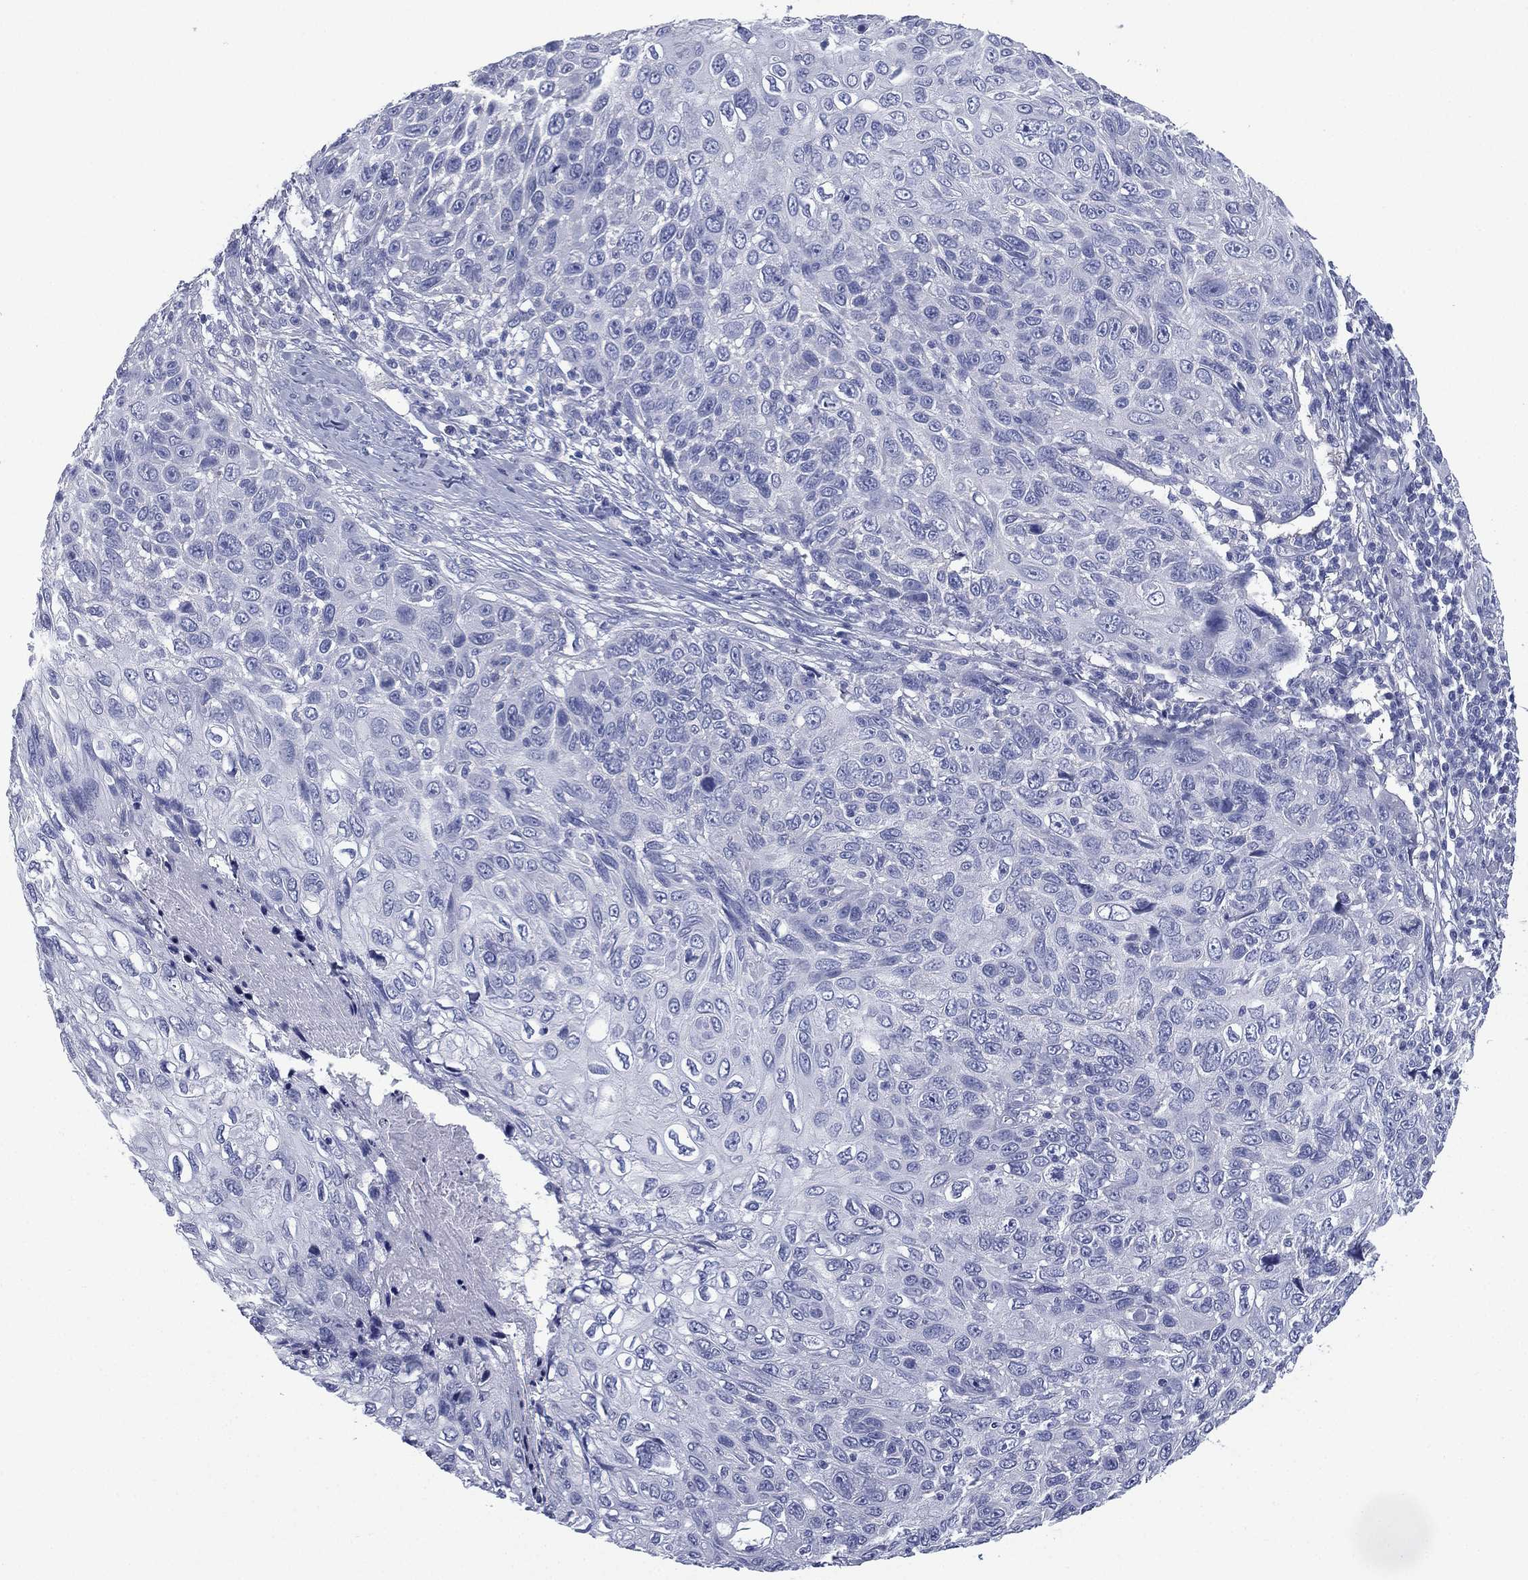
{"staining": {"intensity": "negative", "quantity": "none", "location": "none"}, "tissue": "skin cancer", "cell_type": "Tumor cells", "image_type": "cancer", "snomed": [{"axis": "morphology", "description": "Squamous cell carcinoma, NOS"}, {"axis": "topography", "description": "Skin"}], "caption": "Protein analysis of squamous cell carcinoma (skin) displays no significant positivity in tumor cells.", "gene": "FCER2", "patient": {"sex": "male", "age": 92}}